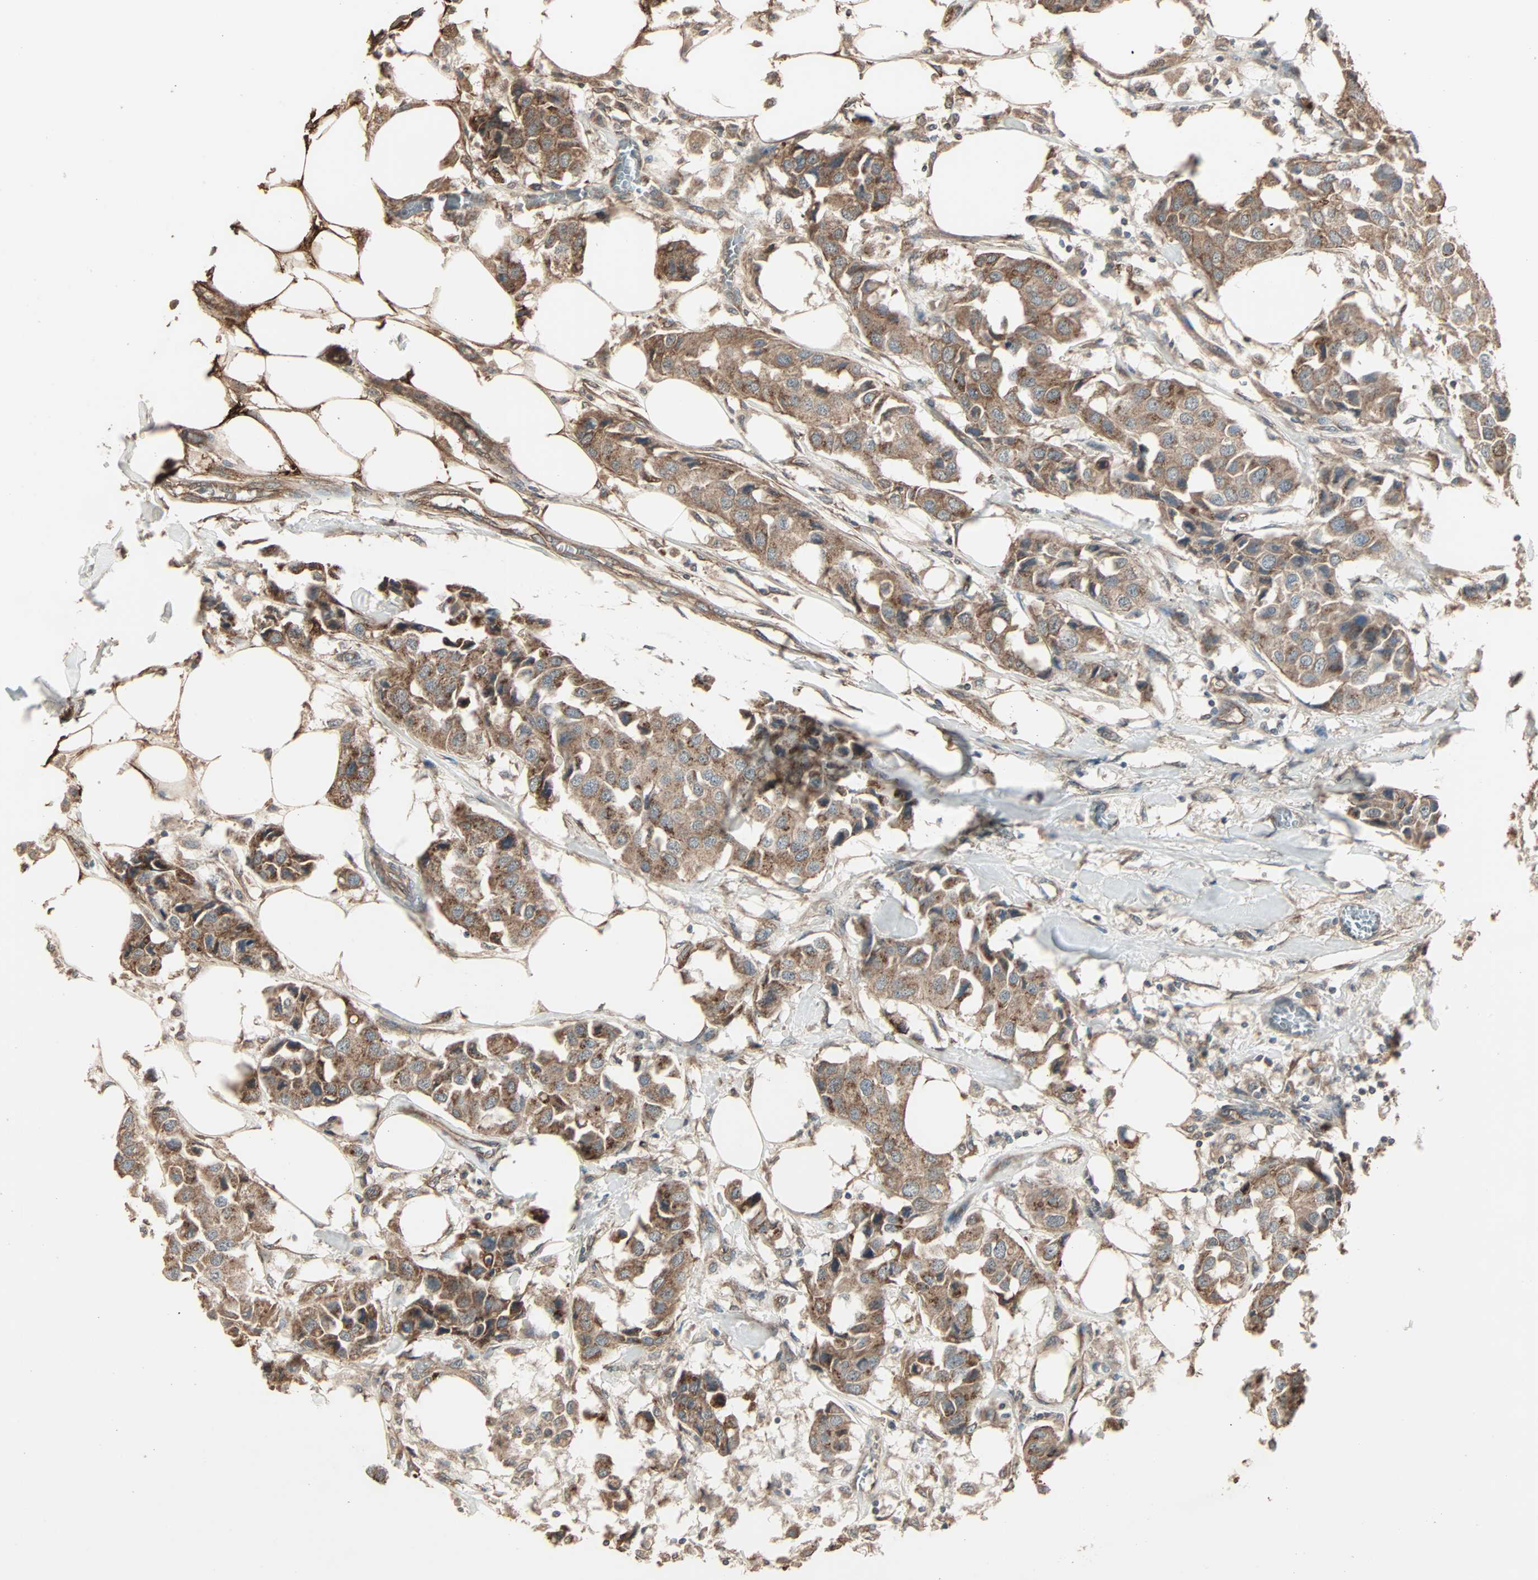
{"staining": {"intensity": "moderate", "quantity": ">75%", "location": "cytoplasmic/membranous"}, "tissue": "breast cancer", "cell_type": "Tumor cells", "image_type": "cancer", "snomed": [{"axis": "morphology", "description": "Duct carcinoma"}, {"axis": "topography", "description": "Breast"}], "caption": "Immunohistochemical staining of invasive ductal carcinoma (breast) displays medium levels of moderate cytoplasmic/membranous protein expression in about >75% of tumor cells. The protein of interest is shown in brown color, while the nuclei are stained blue.", "gene": "GALNT3", "patient": {"sex": "female", "age": 80}}